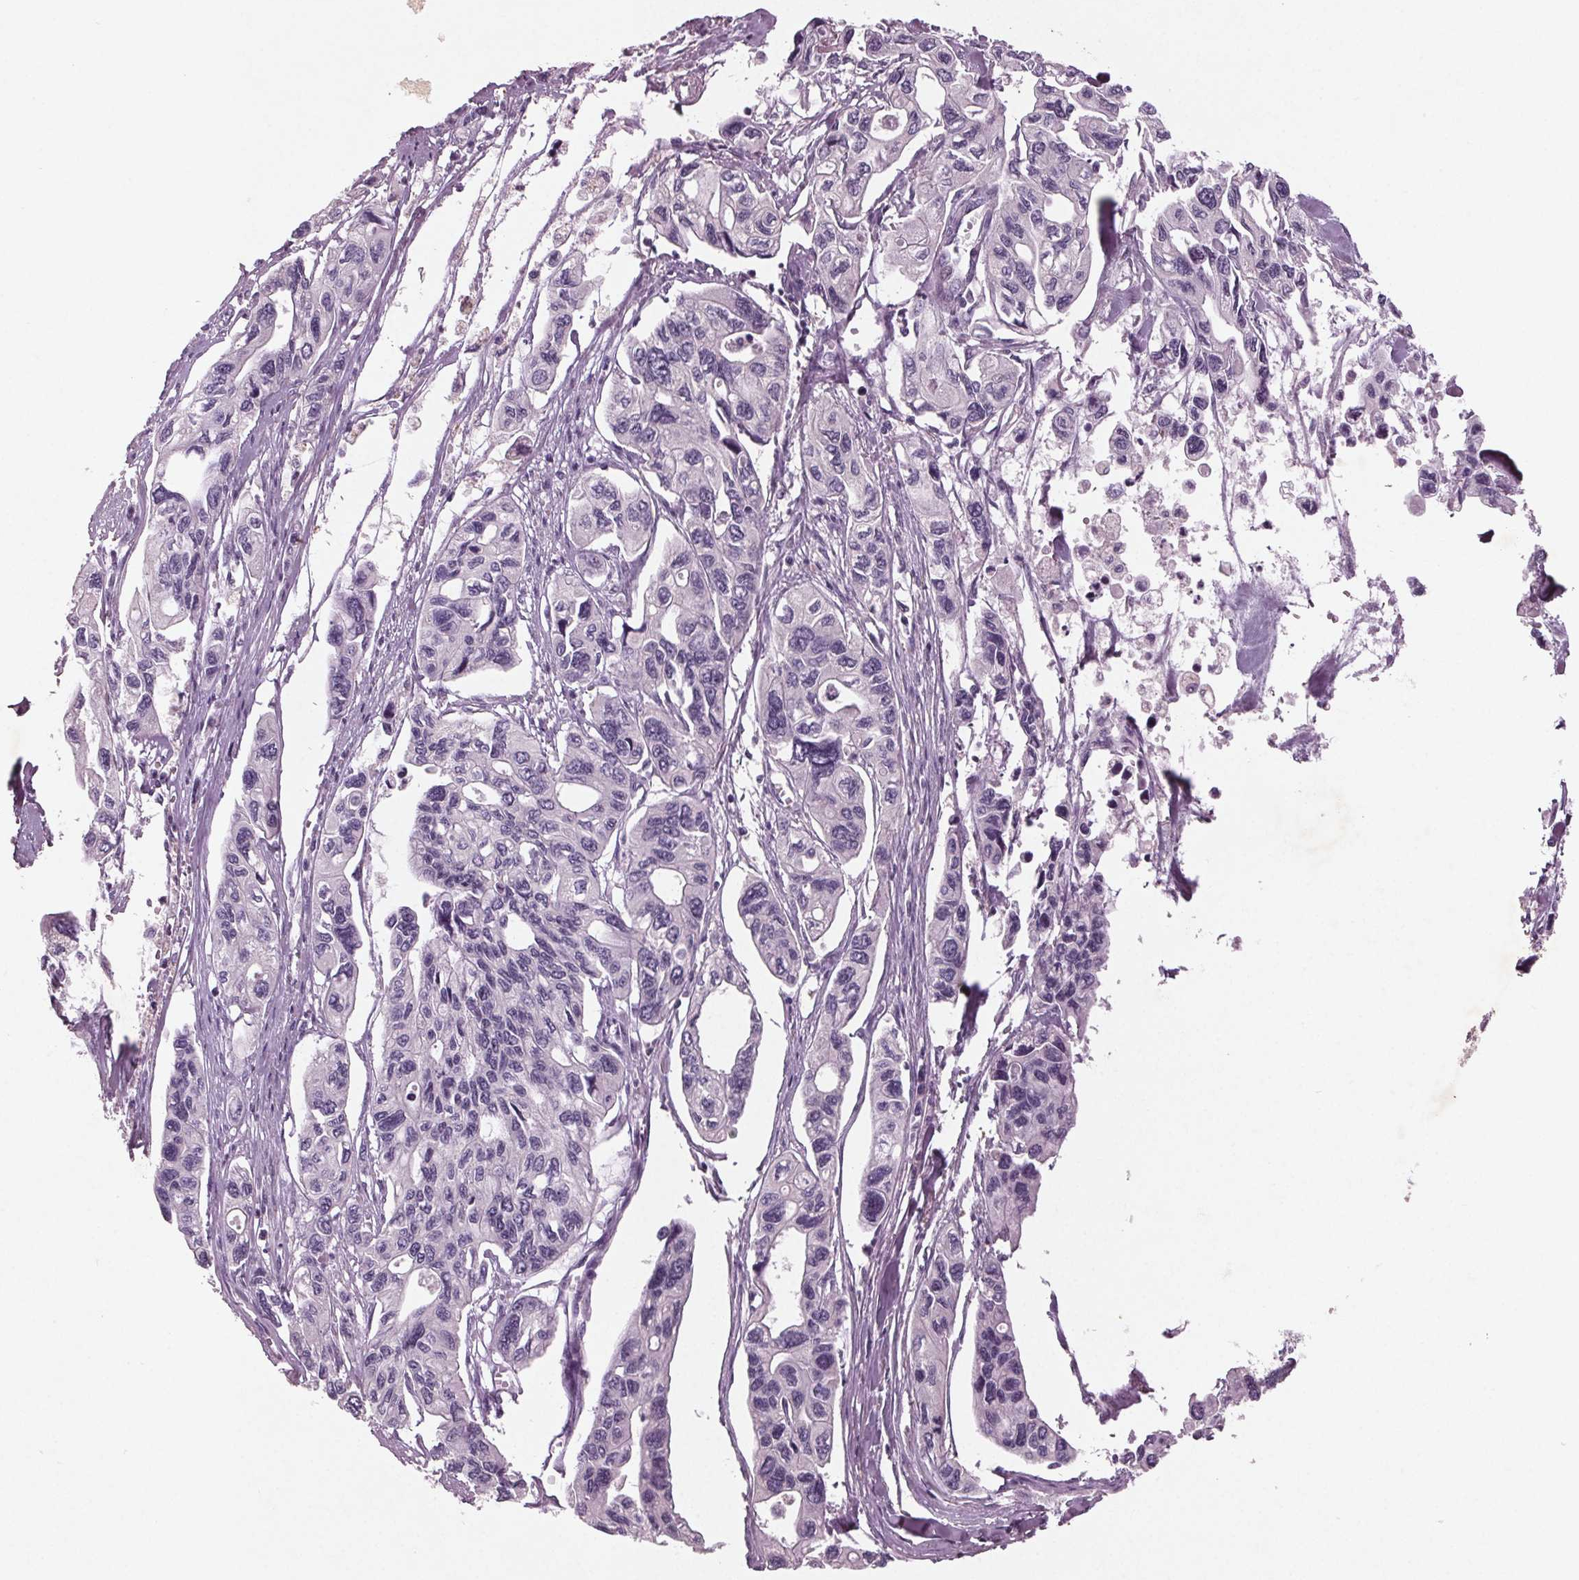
{"staining": {"intensity": "negative", "quantity": "none", "location": "none"}, "tissue": "pancreatic cancer", "cell_type": "Tumor cells", "image_type": "cancer", "snomed": [{"axis": "morphology", "description": "Adenocarcinoma, NOS"}, {"axis": "topography", "description": "Pancreas"}], "caption": "DAB (3,3'-diaminobenzidine) immunohistochemical staining of pancreatic cancer demonstrates no significant expression in tumor cells.", "gene": "BHLHE22", "patient": {"sex": "female", "age": 76}}